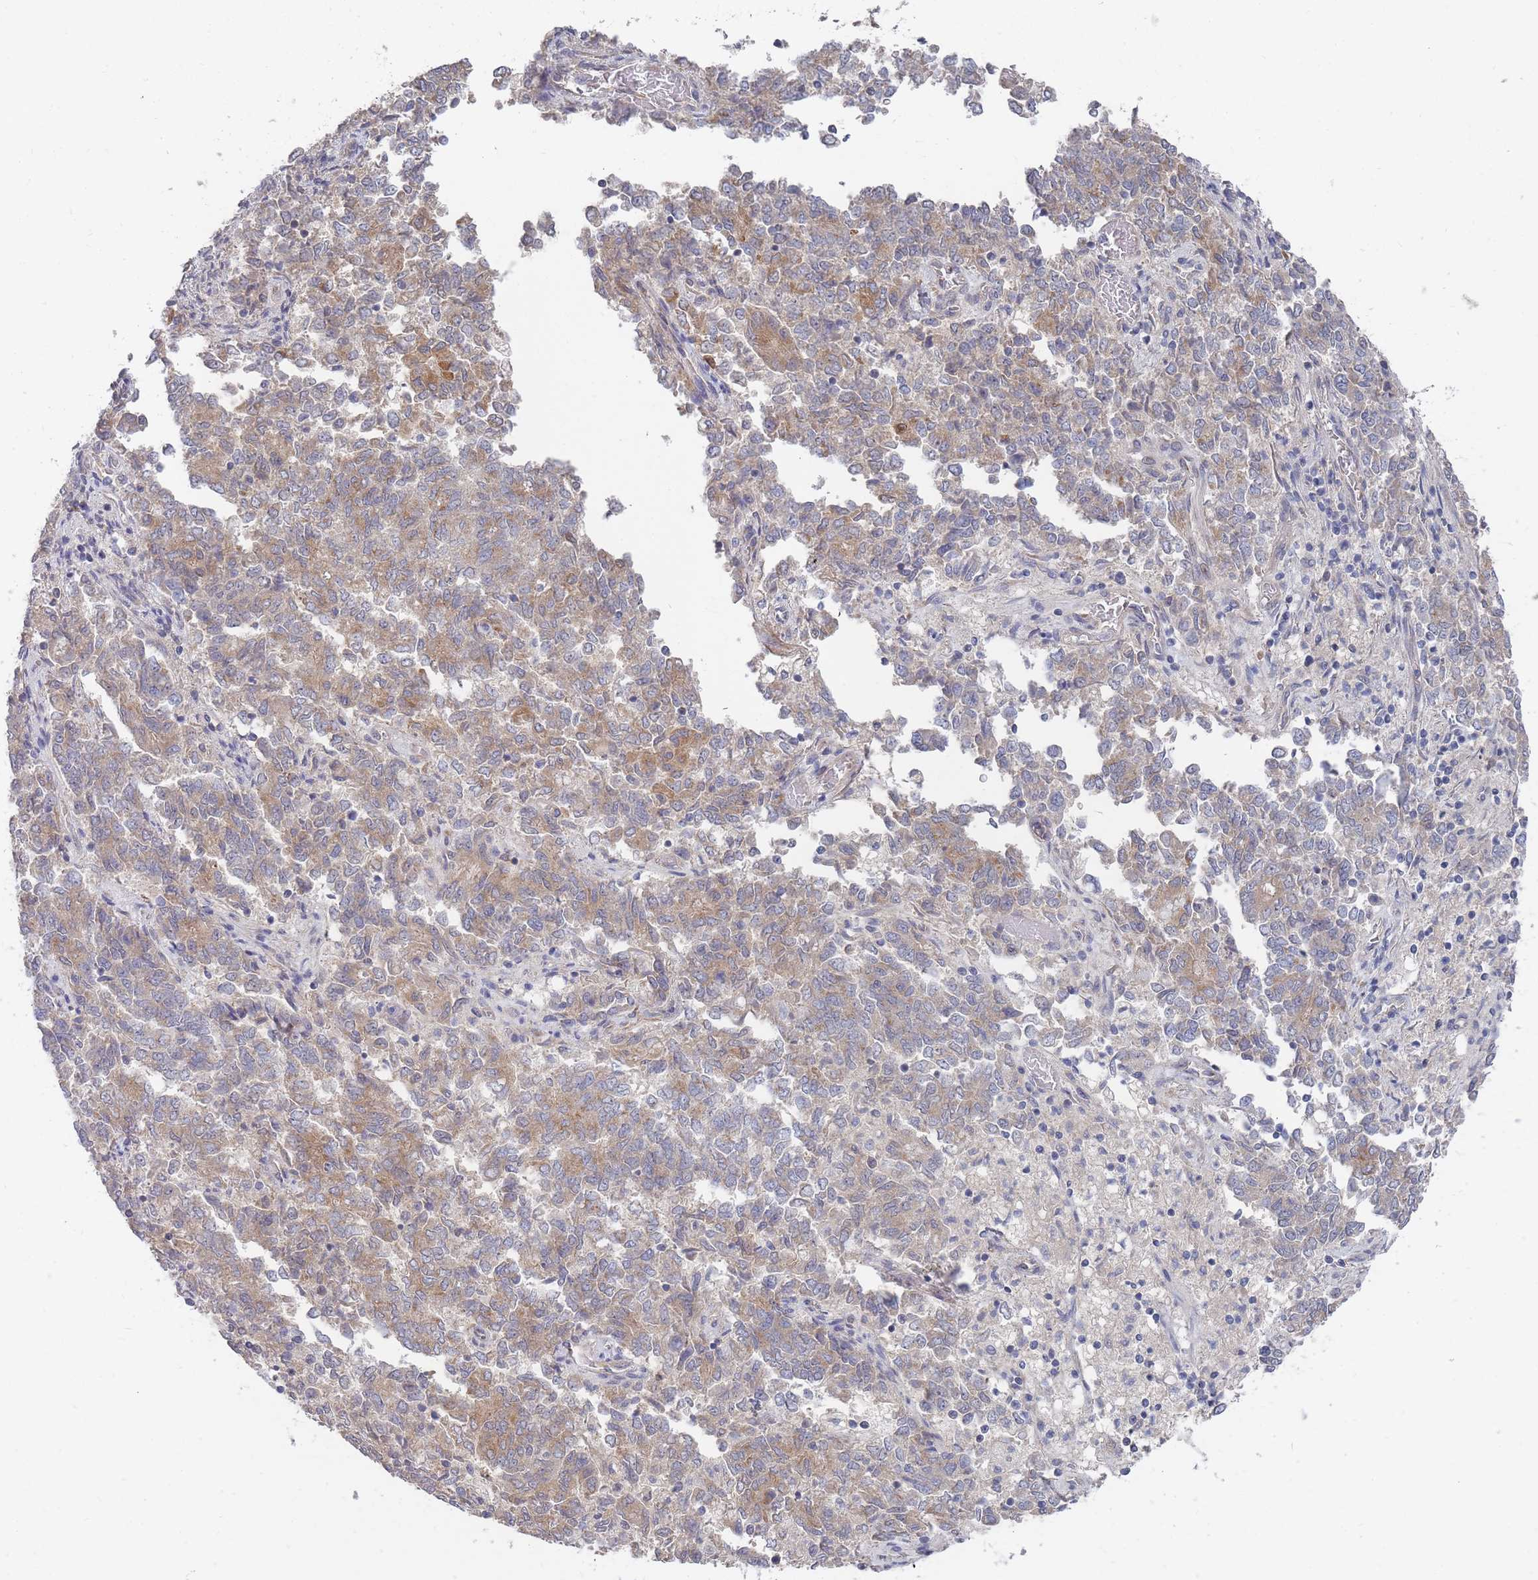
{"staining": {"intensity": "moderate", "quantity": "25%-75%", "location": "cytoplasmic/membranous"}, "tissue": "endometrial cancer", "cell_type": "Tumor cells", "image_type": "cancer", "snomed": [{"axis": "morphology", "description": "Adenocarcinoma, NOS"}, {"axis": "topography", "description": "Endometrium"}], "caption": "Immunohistochemistry (DAB (3,3'-diaminobenzidine)) staining of human endometrial cancer (adenocarcinoma) exhibits moderate cytoplasmic/membranous protein positivity in about 25%-75% of tumor cells.", "gene": "SLC35F5", "patient": {"sex": "female", "age": 80}}